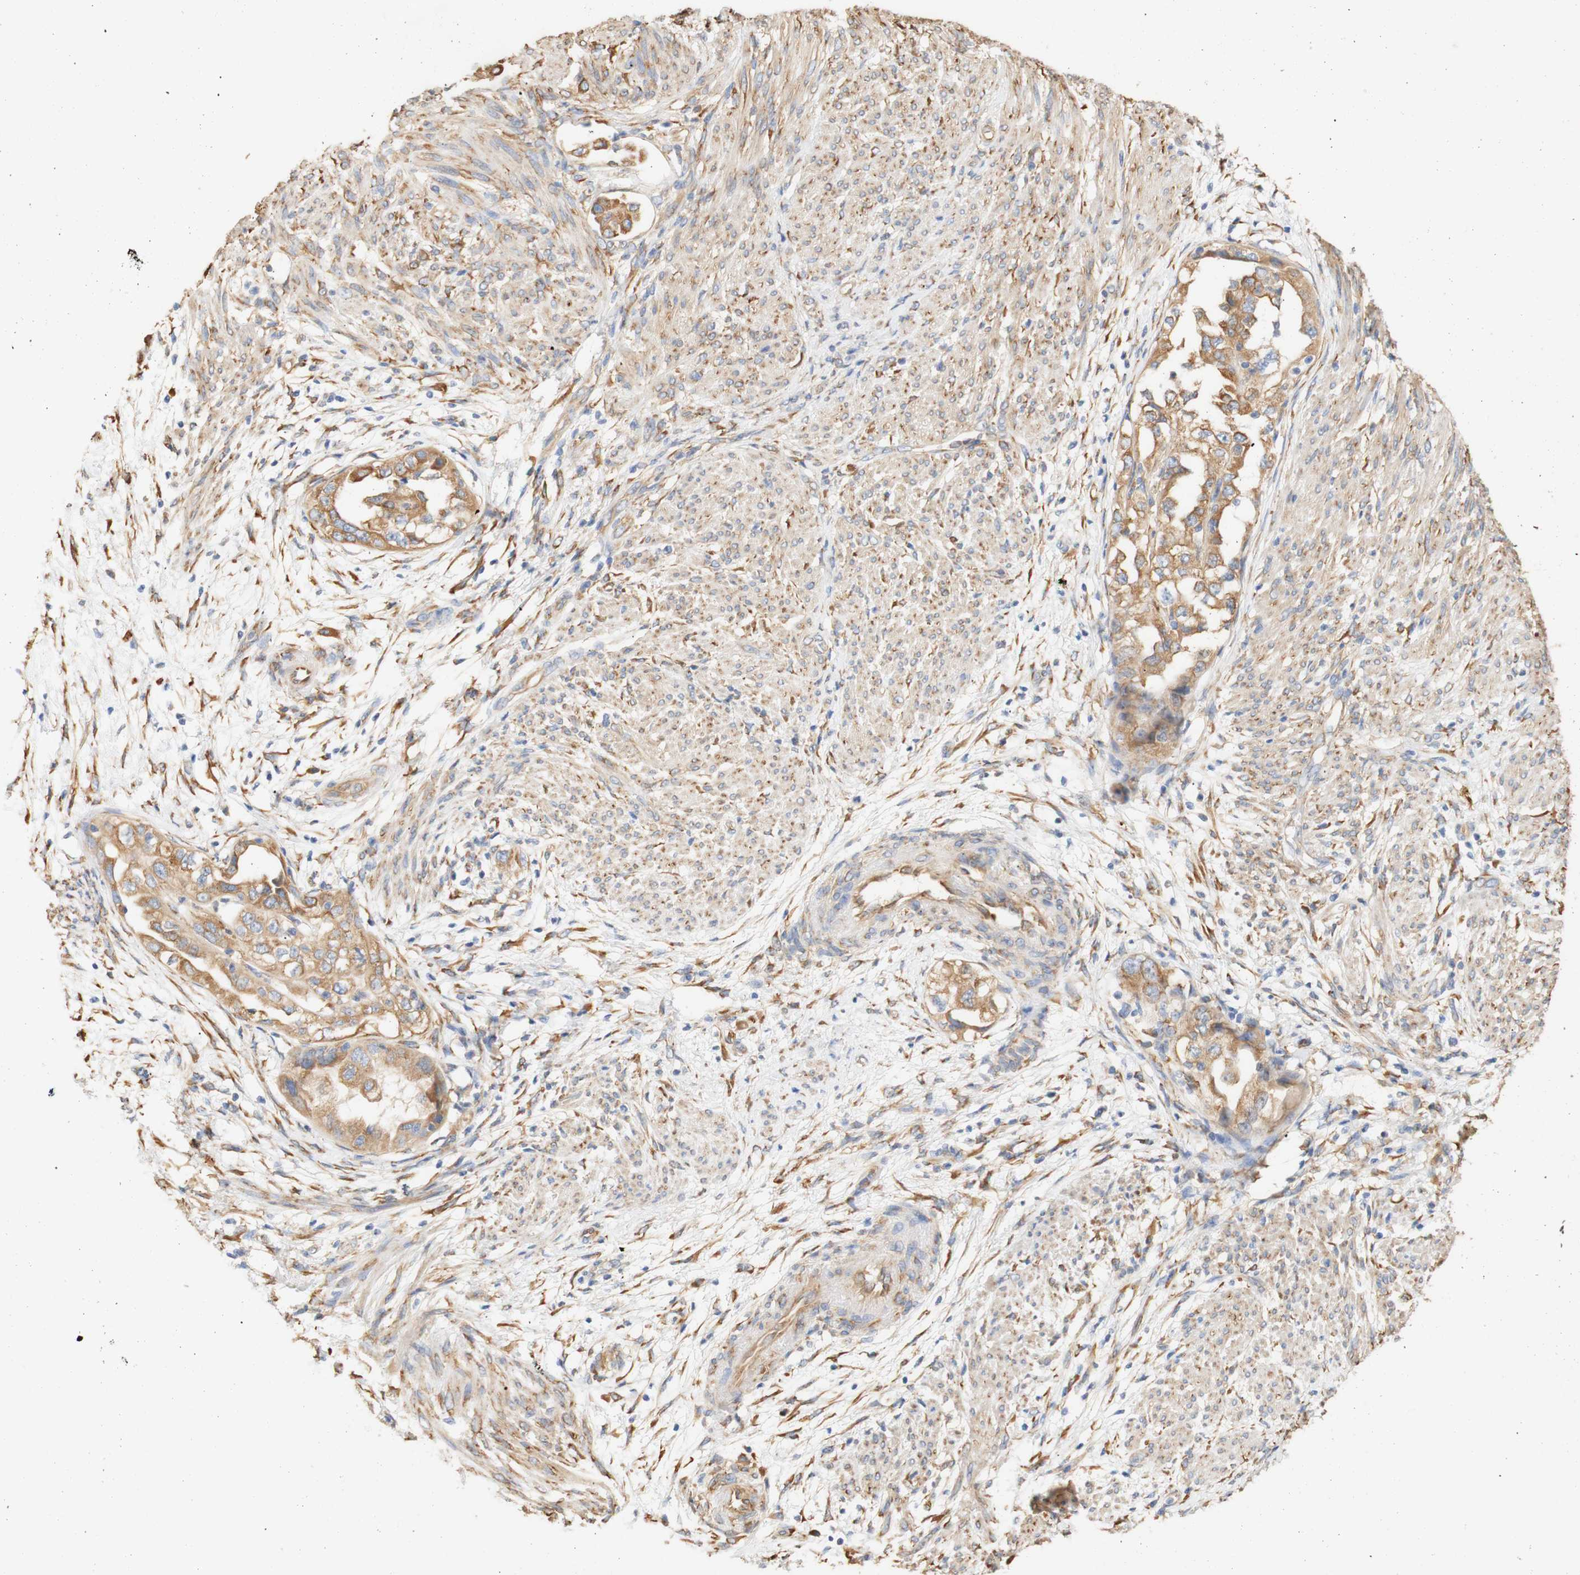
{"staining": {"intensity": "moderate", "quantity": ">75%", "location": "cytoplasmic/membranous"}, "tissue": "endometrial cancer", "cell_type": "Tumor cells", "image_type": "cancer", "snomed": [{"axis": "morphology", "description": "Adenocarcinoma, NOS"}, {"axis": "topography", "description": "Endometrium"}], "caption": "Adenocarcinoma (endometrial) tissue reveals moderate cytoplasmic/membranous expression in approximately >75% of tumor cells, visualized by immunohistochemistry.", "gene": "EIF2AK4", "patient": {"sex": "female", "age": 85}}